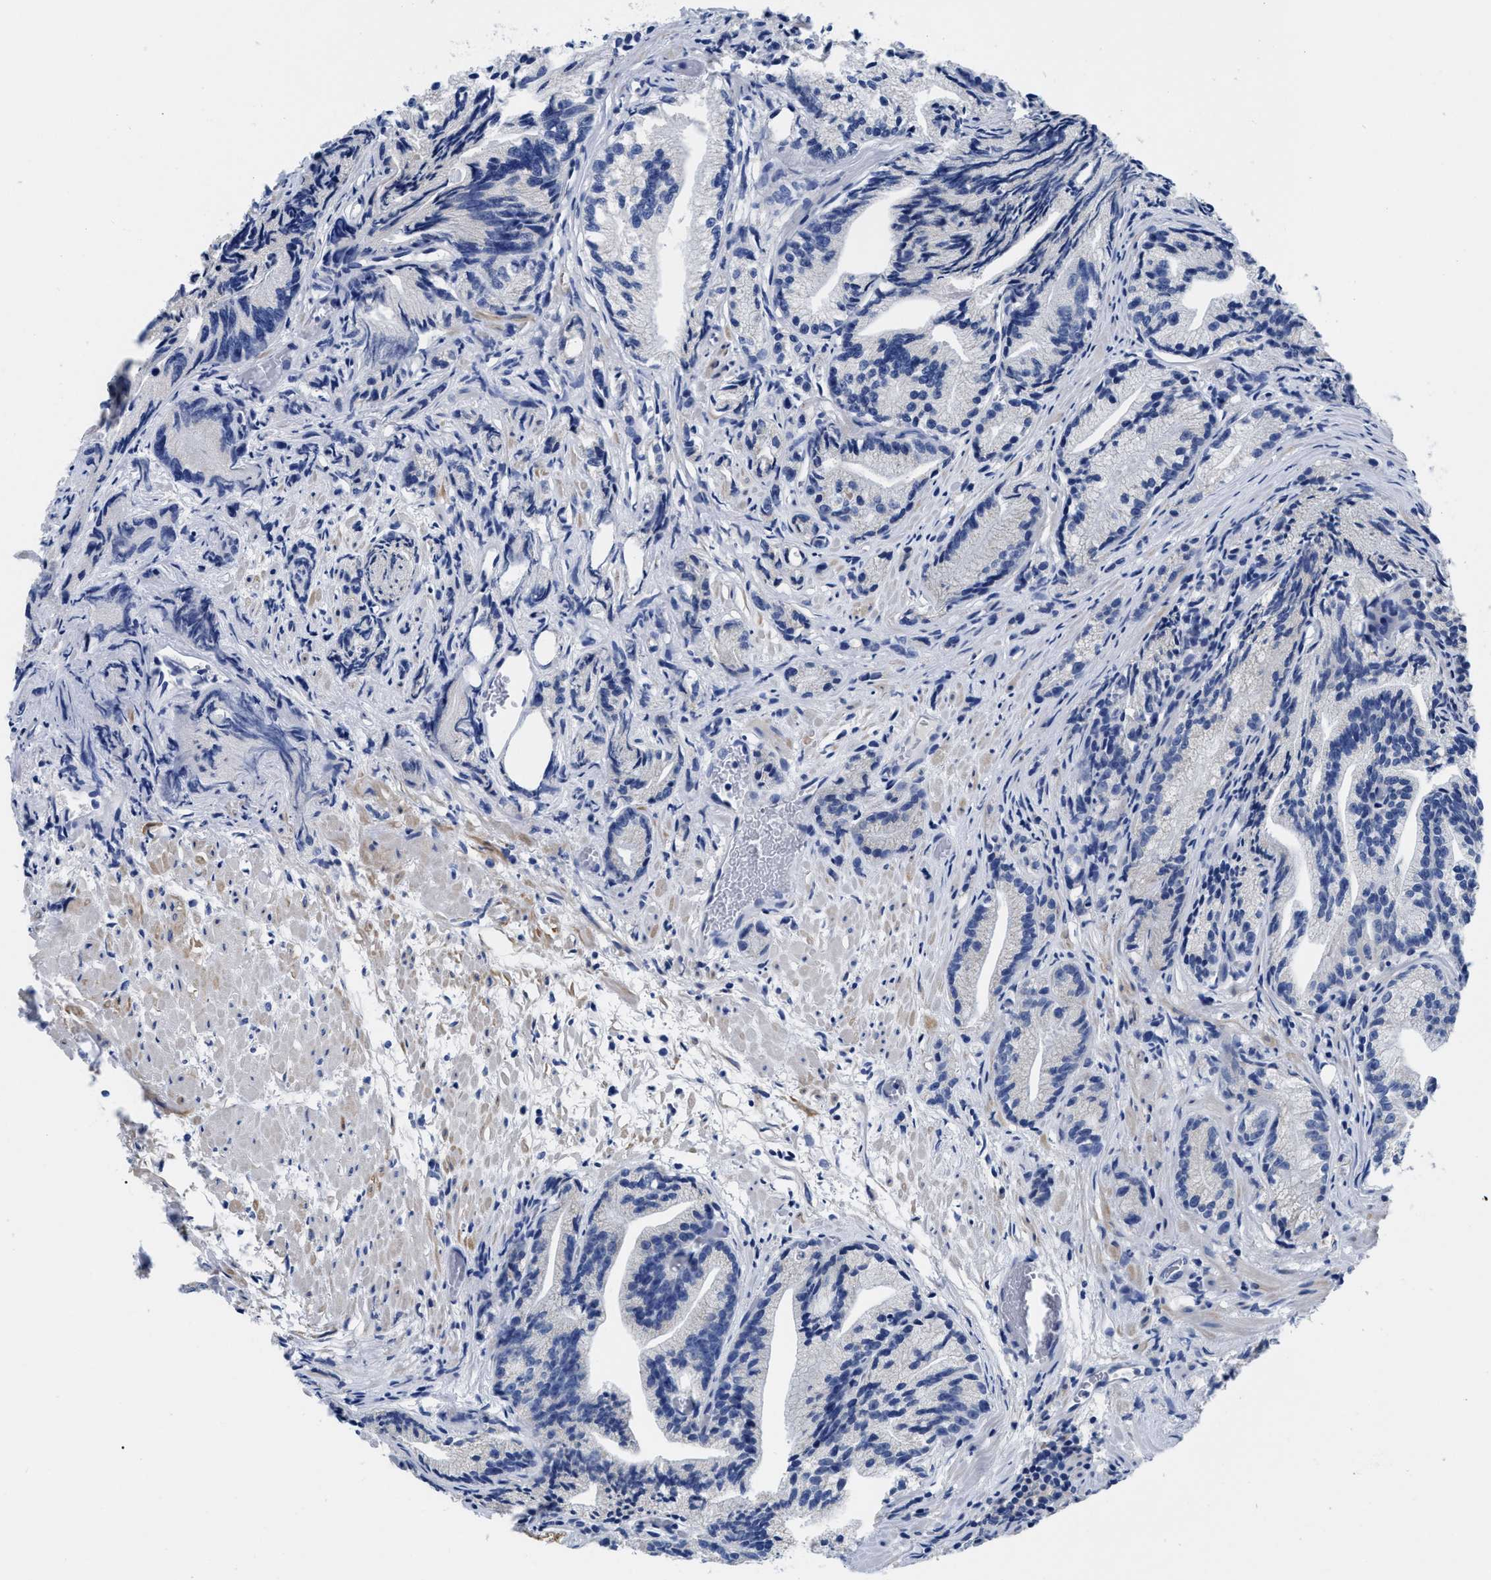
{"staining": {"intensity": "negative", "quantity": "none", "location": "none"}, "tissue": "prostate cancer", "cell_type": "Tumor cells", "image_type": "cancer", "snomed": [{"axis": "morphology", "description": "Adenocarcinoma, Low grade"}, {"axis": "topography", "description": "Prostate"}], "caption": "High magnification brightfield microscopy of prostate adenocarcinoma (low-grade) stained with DAB (brown) and counterstained with hematoxylin (blue): tumor cells show no significant positivity.", "gene": "SLC35F1", "patient": {"sex": "male", "age": 89}}